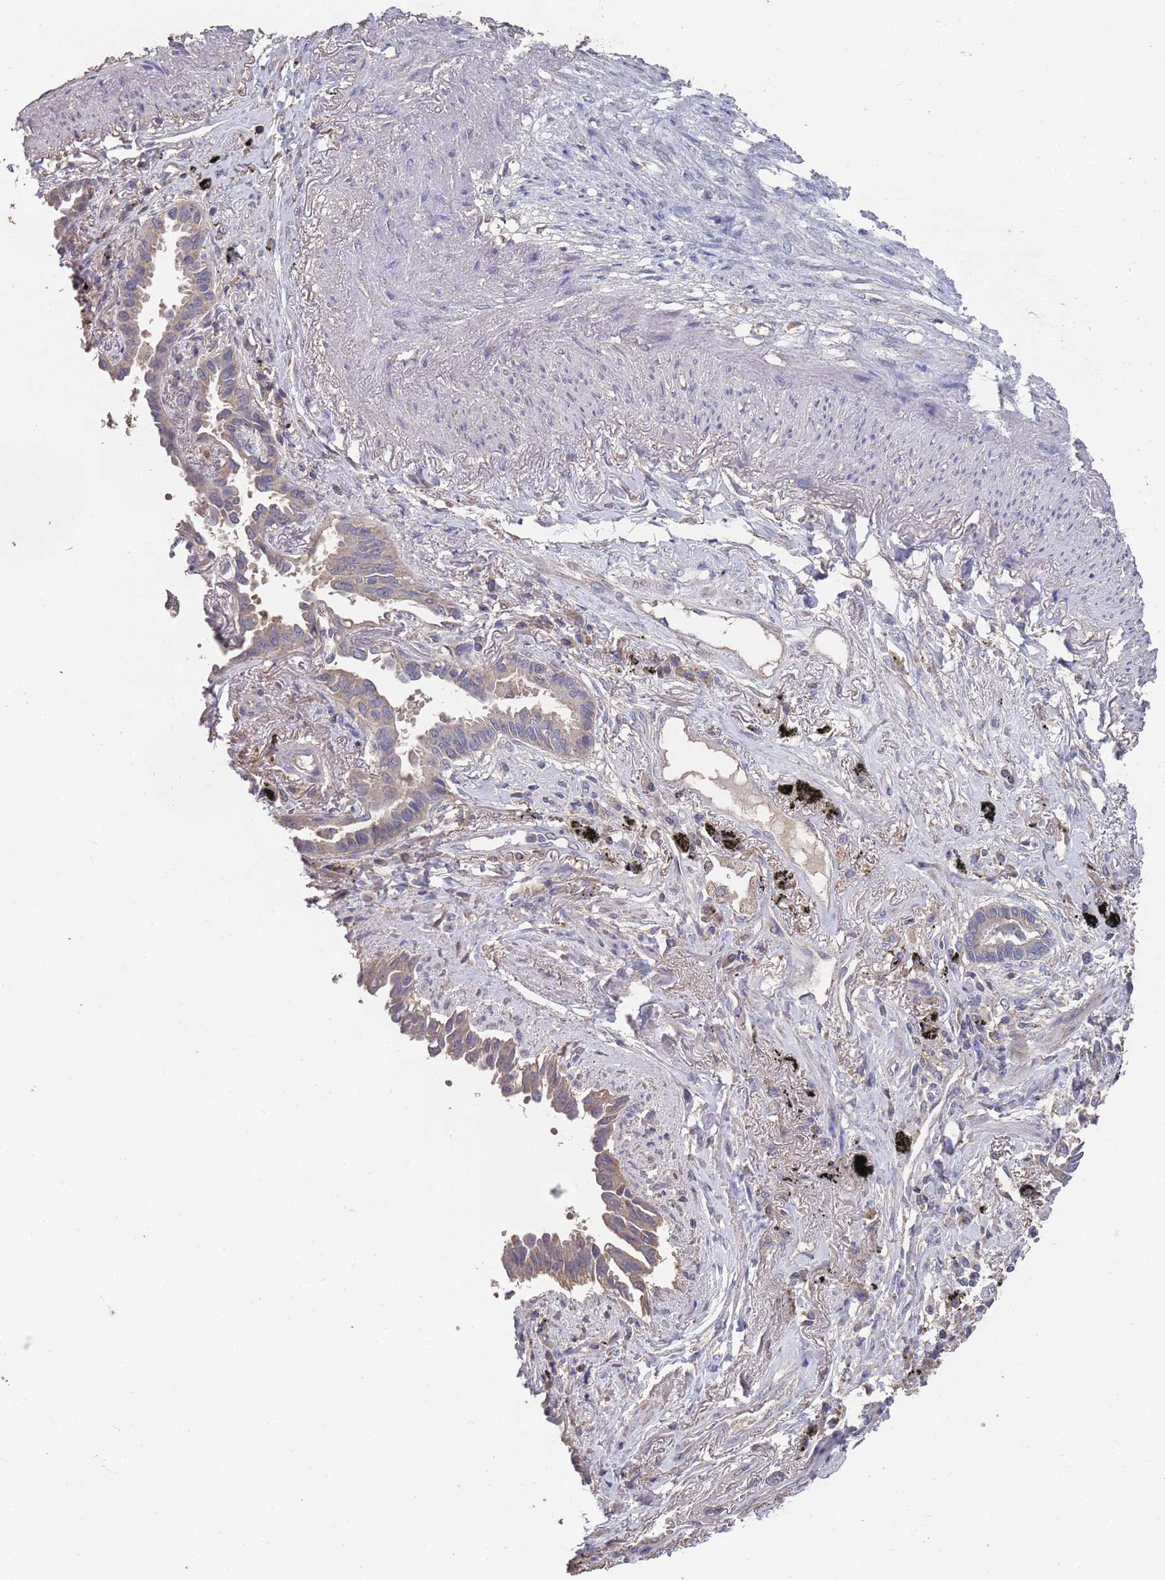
{"staining": {"intensity": "weak", "quantity": "25%-75%", "location": "cytoplasmic/membranous"}, "tissue": "lung cancer", "cell_type": "Tumor cells", "image_type": "cancer", "snomed": [{"axis": "morphology", "description": "Adenocarcinoma, NOS"}, {"axis": "topography", "description": "Lung"}], "caption": "IHC micrograph of human adenocarcinoma (lung) stained for a protein (brown), which demonstrates low levels of weak cytoplasmic/membranous expression in approximately 25%-75% of tumor cells.", "gene": "BTBD18", "patient": {"sex": "male", "age": 67}}